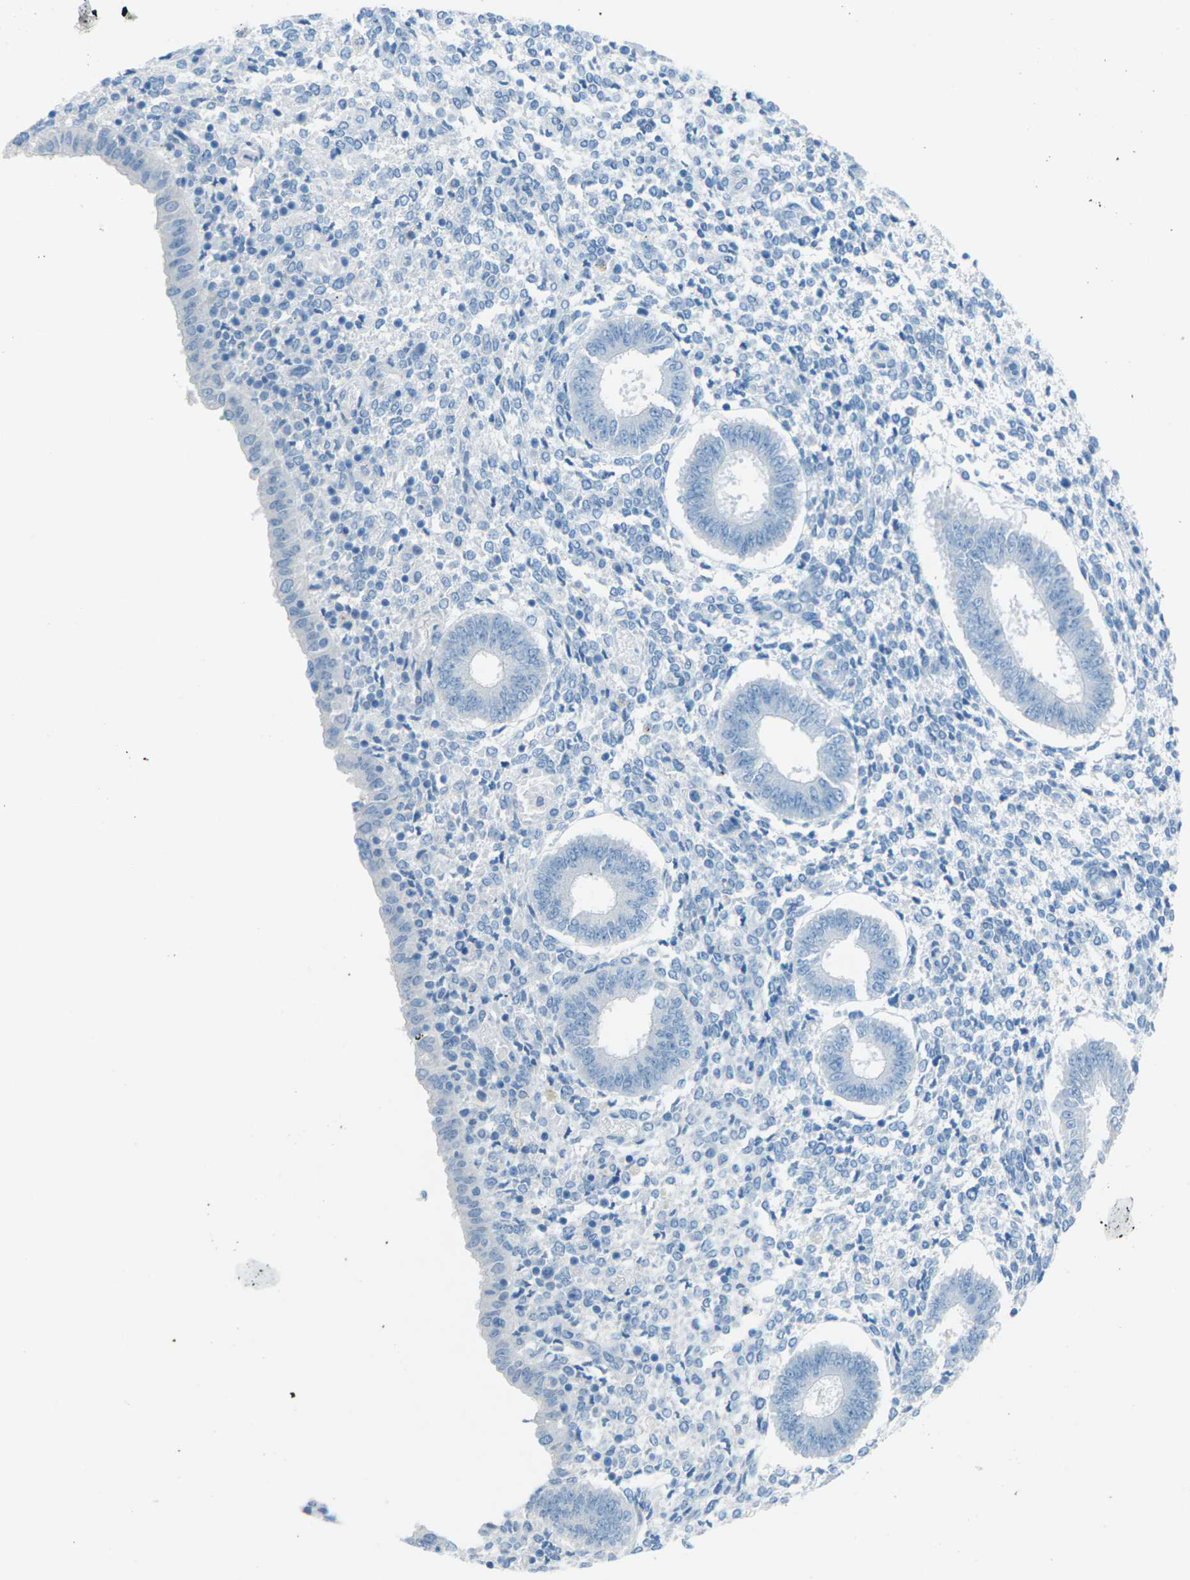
{"staining": {"intensity": "negative", "quantity": "none", "location": "none"}, "tissue": "endometrium", "cell_type": "Cells in endometrial stroma", "image_type": "normal", "snomed": [{"axis": "morphology", "description": "Normal tissue, NOS"}, {"axis": "topography", "description": "Endometrium"}], "caption": "High magnification brightfield microscopy of normal endometrium stained with DAB (brown) and counterstained with hematoxylin (blue): cells in endometrial stroma show no significant positivity.", "gene": "CDH16", "patient": {"sex": "female", "age": 35}}